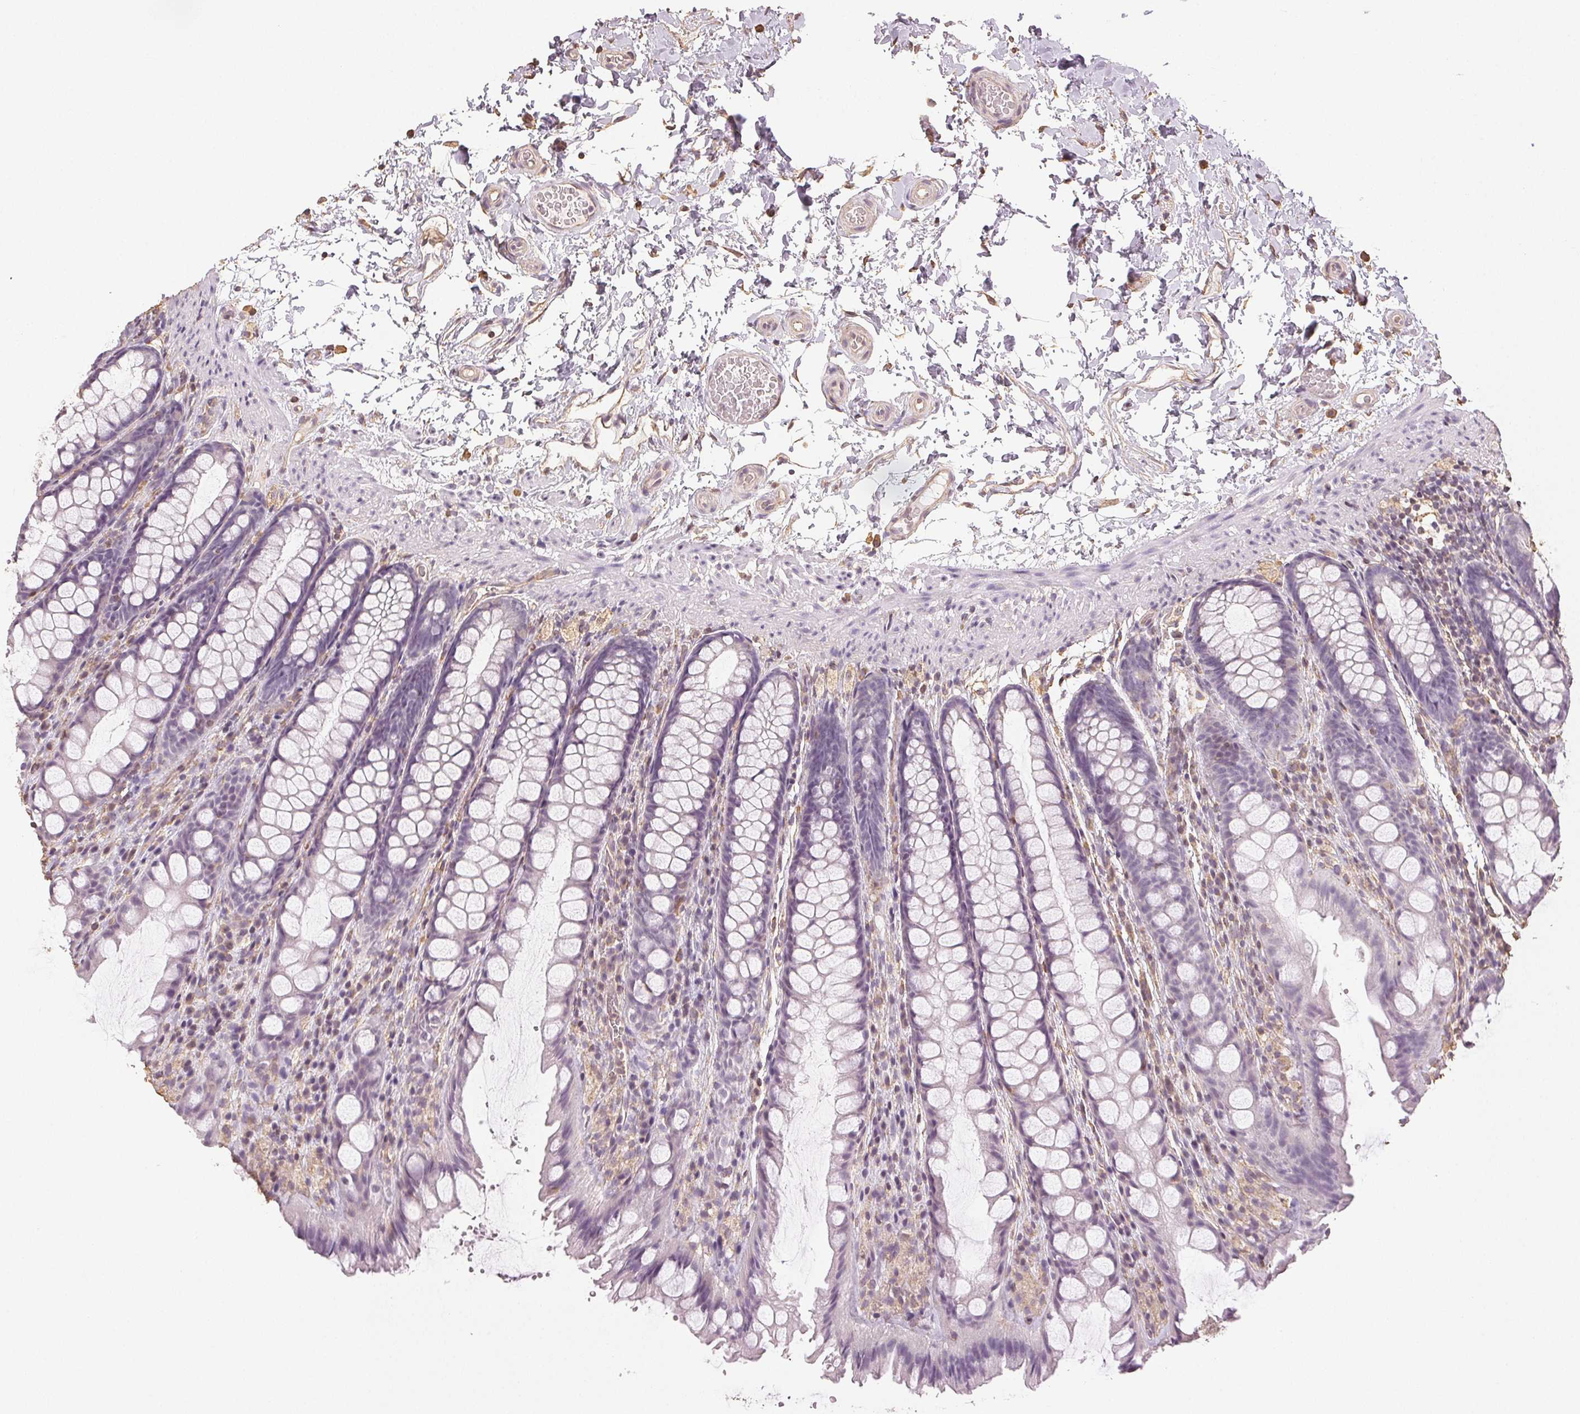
{"staining": {"intensity": "weak", "quantity": ">75%", "location": "cytoplasmic/membranous"}, "tissue": "colon", "cell_type": "Endothelial cells", "image_type": "normal", "snomed": [{"axis": "morphology", "description": "Normal tissue, NOS"}, {"axis": "topography", "description": "Colon"}], "caption": "Weak cytoplasmic/membranous protein positivity is seen in approximately >75% of endothelial cells in colon. The staining was performed using DAB, with brown indicating positive protein expression. Nuclei are stained blue with hematoxylin.", "gene": "COL7A1", "patient": {"sex": "male", "age": 47}}